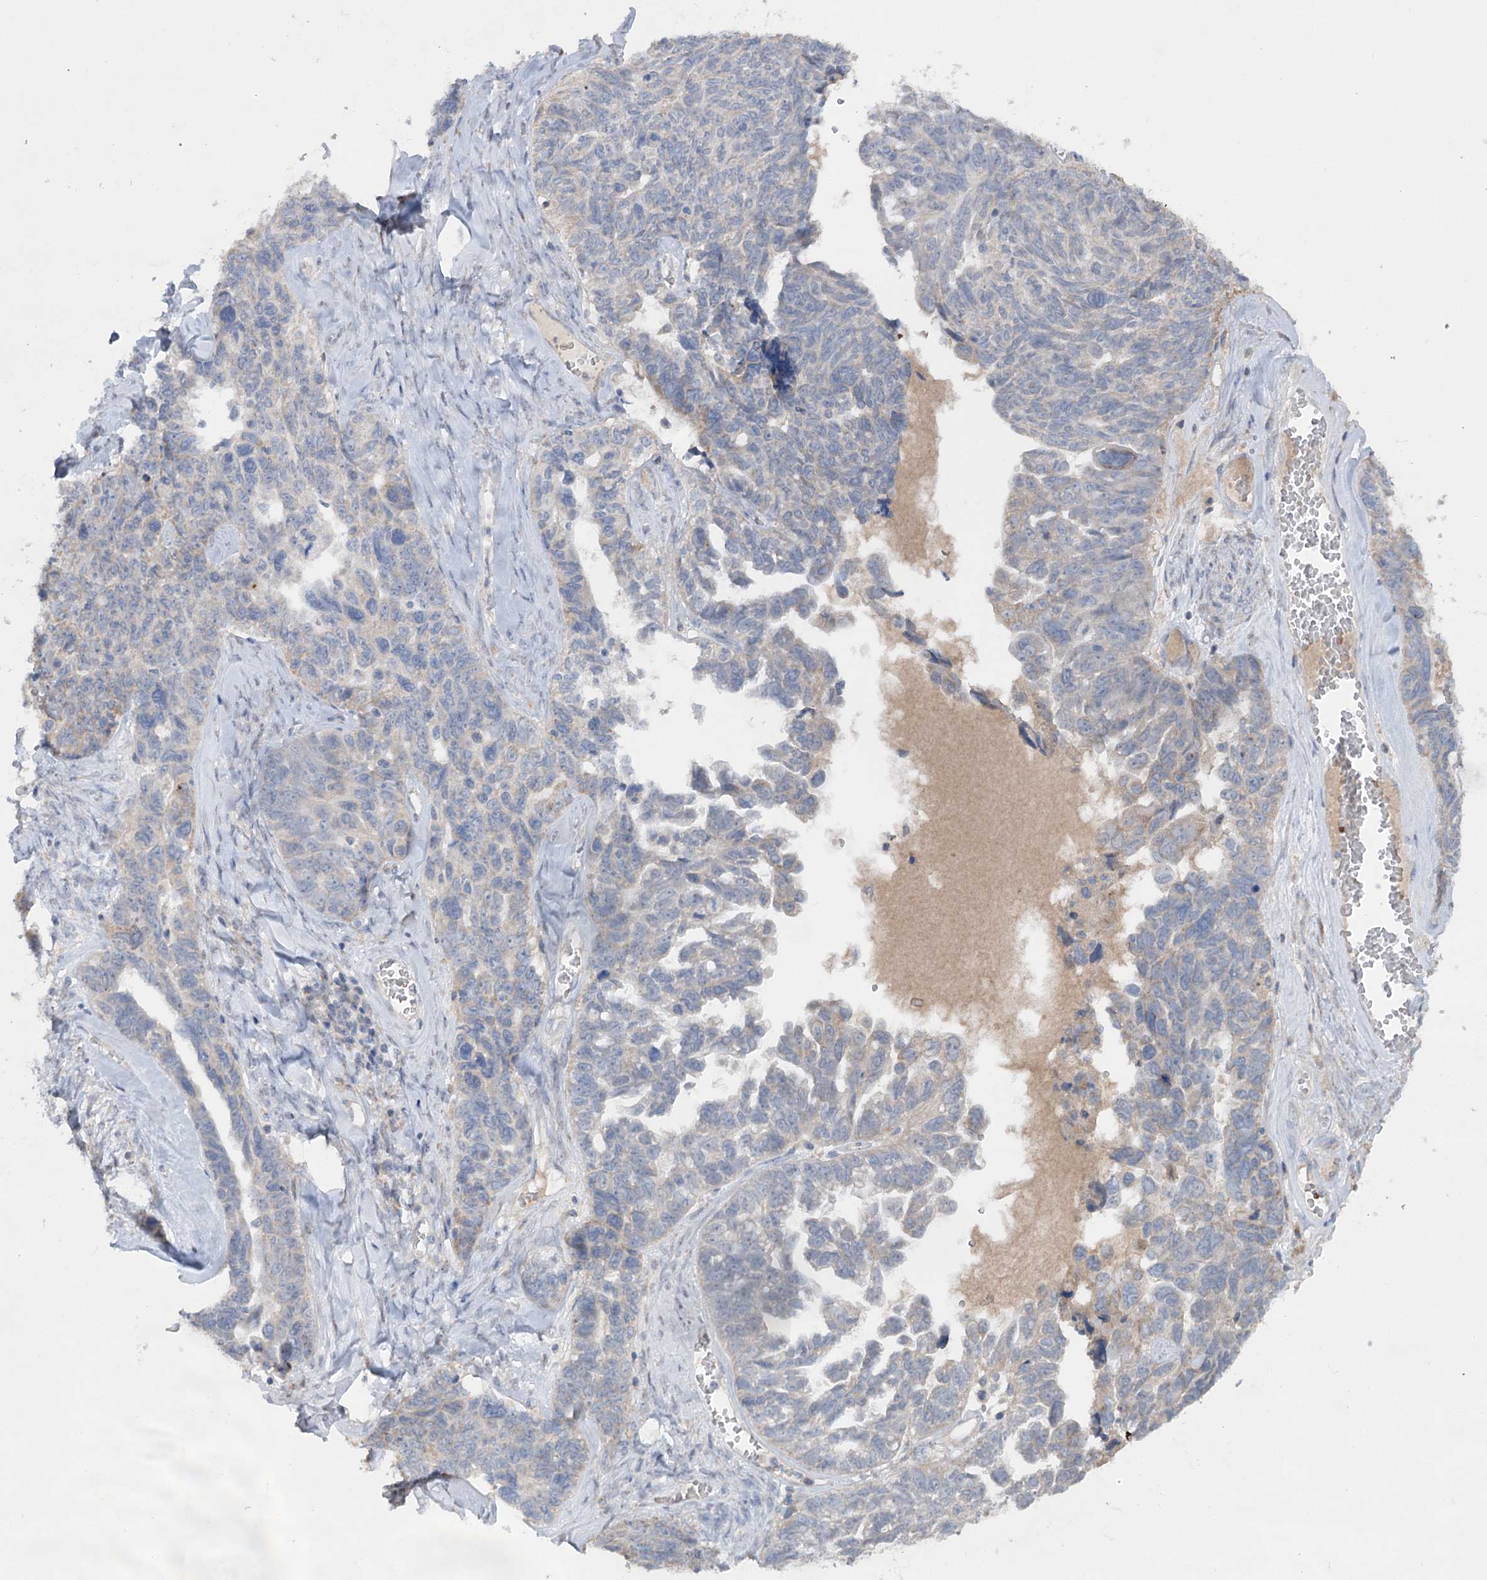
{"staining": {"intensity": "weak", "quantity": "<25%", "location": "cytoplasmic/membranous"}, "tissue": "ovarian cancer", "cell_type": "Tumor cells", "image_type": "cancer", "snomed": [{"axis": "morphology", "description": "Cystadenocarcinoma, serous, NOS"}, {"axis": "topography", "description": "Ovary"}], "caption": "This is a histopathology image of immunohistochemistry (IHC) staining of ovarian cancer (serous cystadenocarcinoma), which shows no expression in tumor cells.", "gene": "MTCH2", "patient": {"sex": "female", "age": 79}}